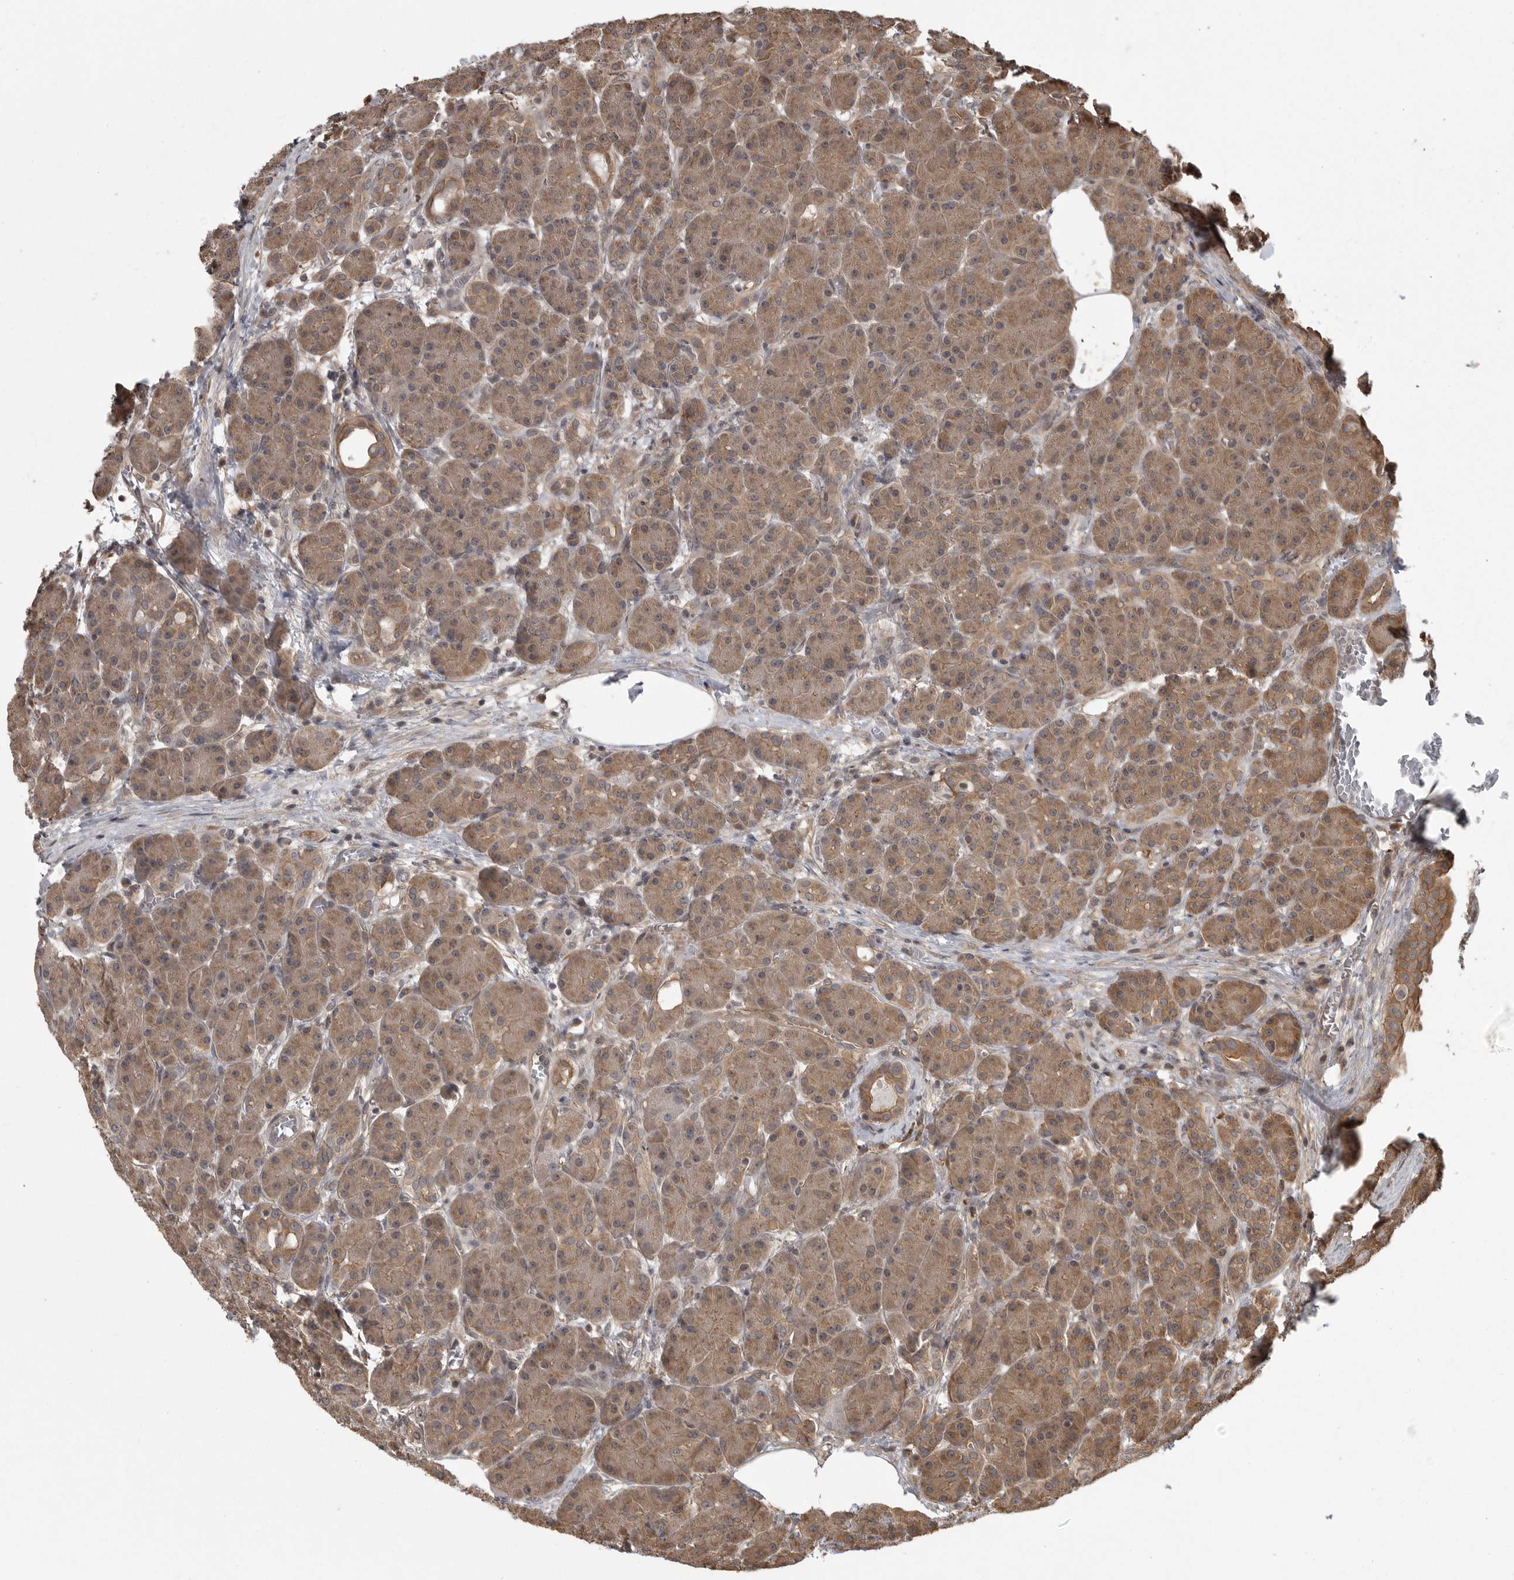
{"staining": {"intensity": "moderate", "quantity": ">75%", "location": "cytoplasmic/membranous"}, "tissue": "pancreas", "cell_type": "Exocrine glandular cells", "image_type": "normal", "snomed": [{"axis": "morphology", "description": "Normal tissue, NOS"}, {"axis": "topography", "description": "Pancreas"}], "caption": "Immunohistochemistry image of normal pancreas stained for a protein (brown), which displays medium levels of moderate cytoplasmic/membranous expression in about >75% of exocrine glandular cells.", "gene": "DNAJC8", "patient": {"sex": "male", "age": 63}}